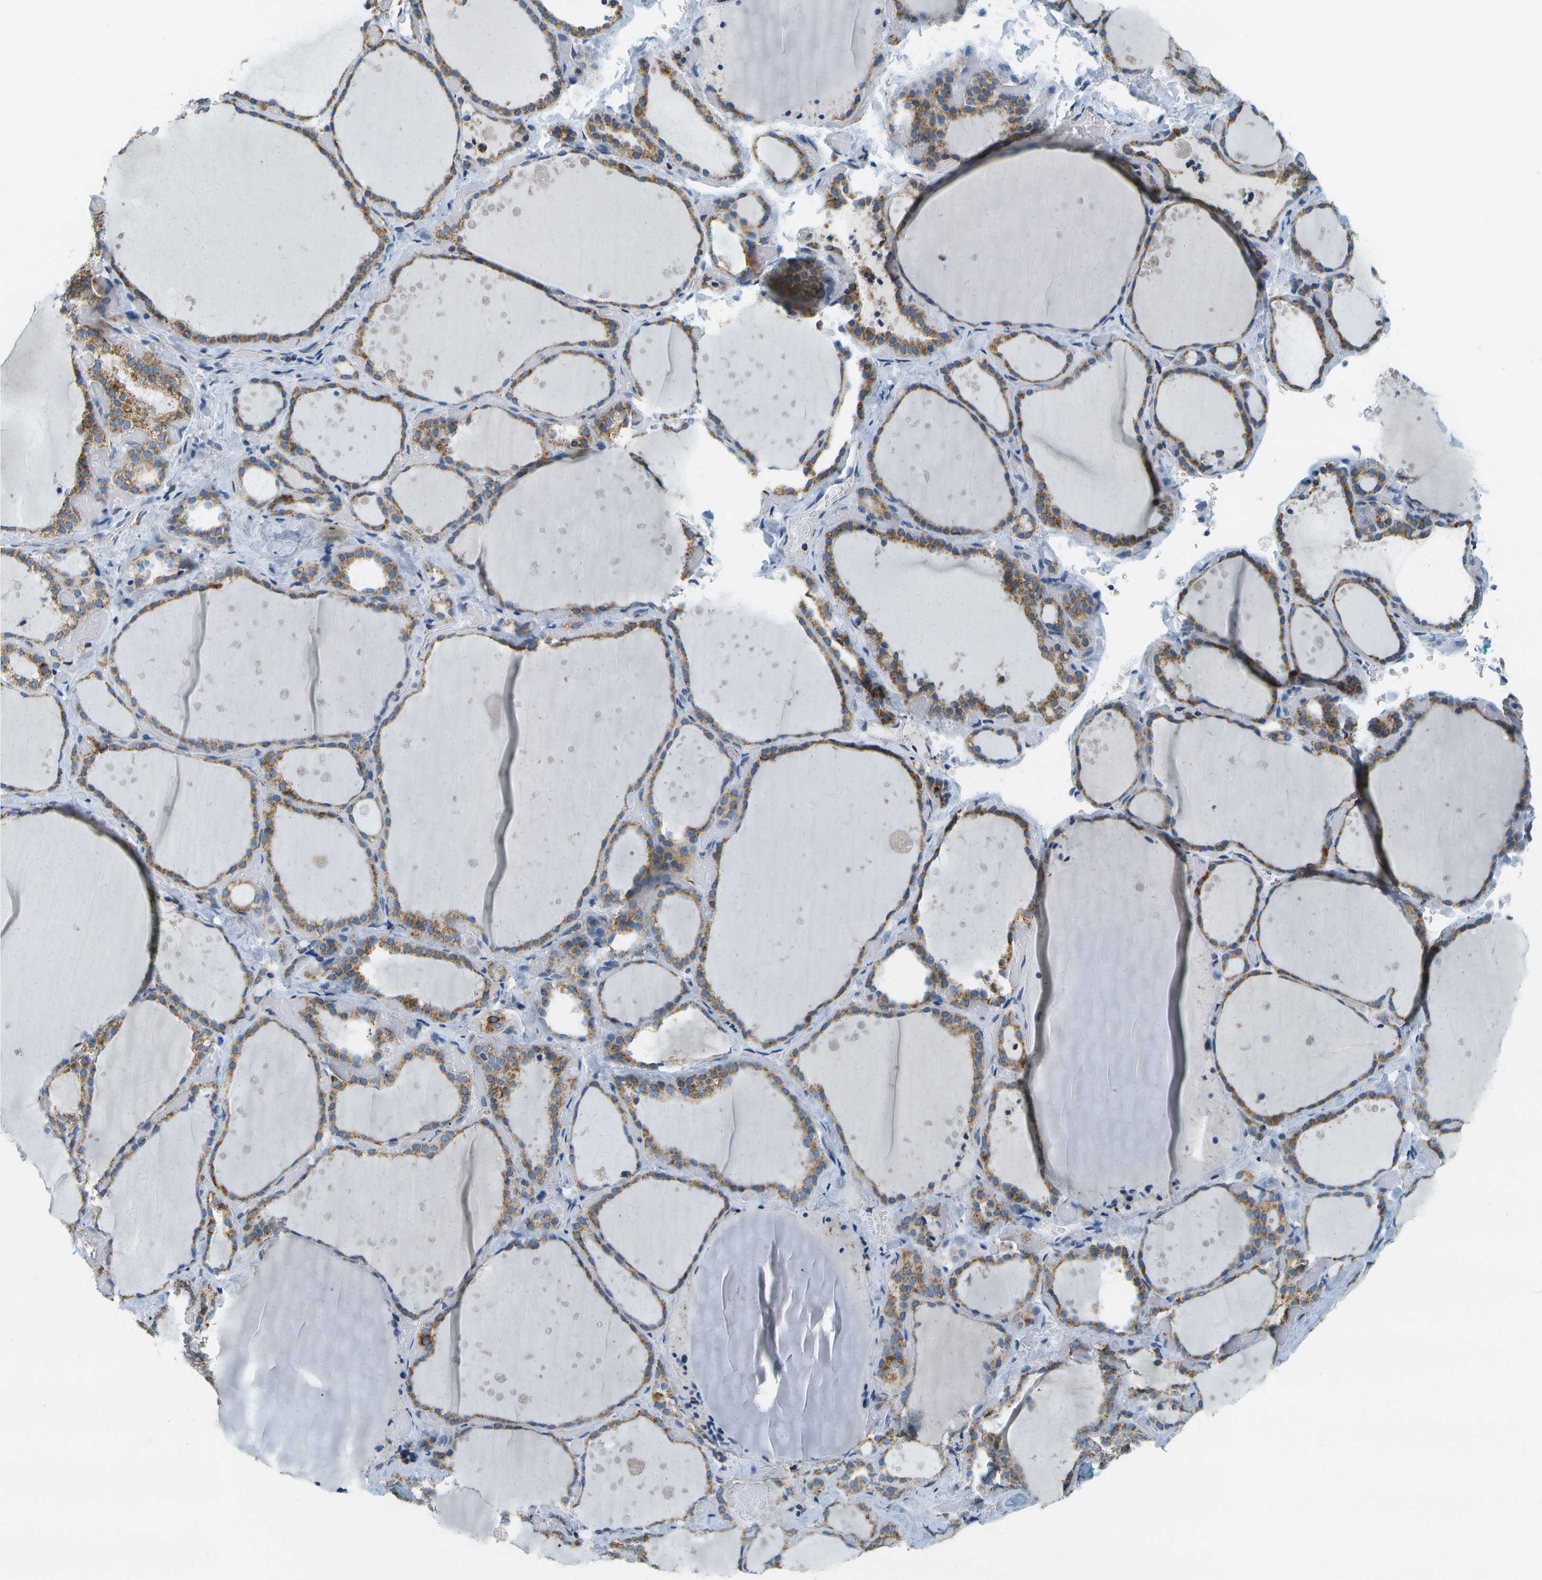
{"staining": {"intensity": "moderate", "quantity": "25%-75%", "location": "cytoplasmic/membranous"}, "tissue": "thyroid gland", "cell_type": "Glandular cells", "image_type": "normal", "snomed": [{"axis": "morphology", "description": "Normal tissue, NOS"}, {"axis": "topography", "description": "Thyroid gland"}], "caption": "A micrograph of thyroid gland stained for a protein shows moderate cytoplasmic/membranous brown staining in glandular cells. Using DAB (brown) and hematoxylin (blue) stains, captured at high magnification using brightfield microscopy.", "gene": "HLCS", "patient": {"sex": "female", "age": 44}}